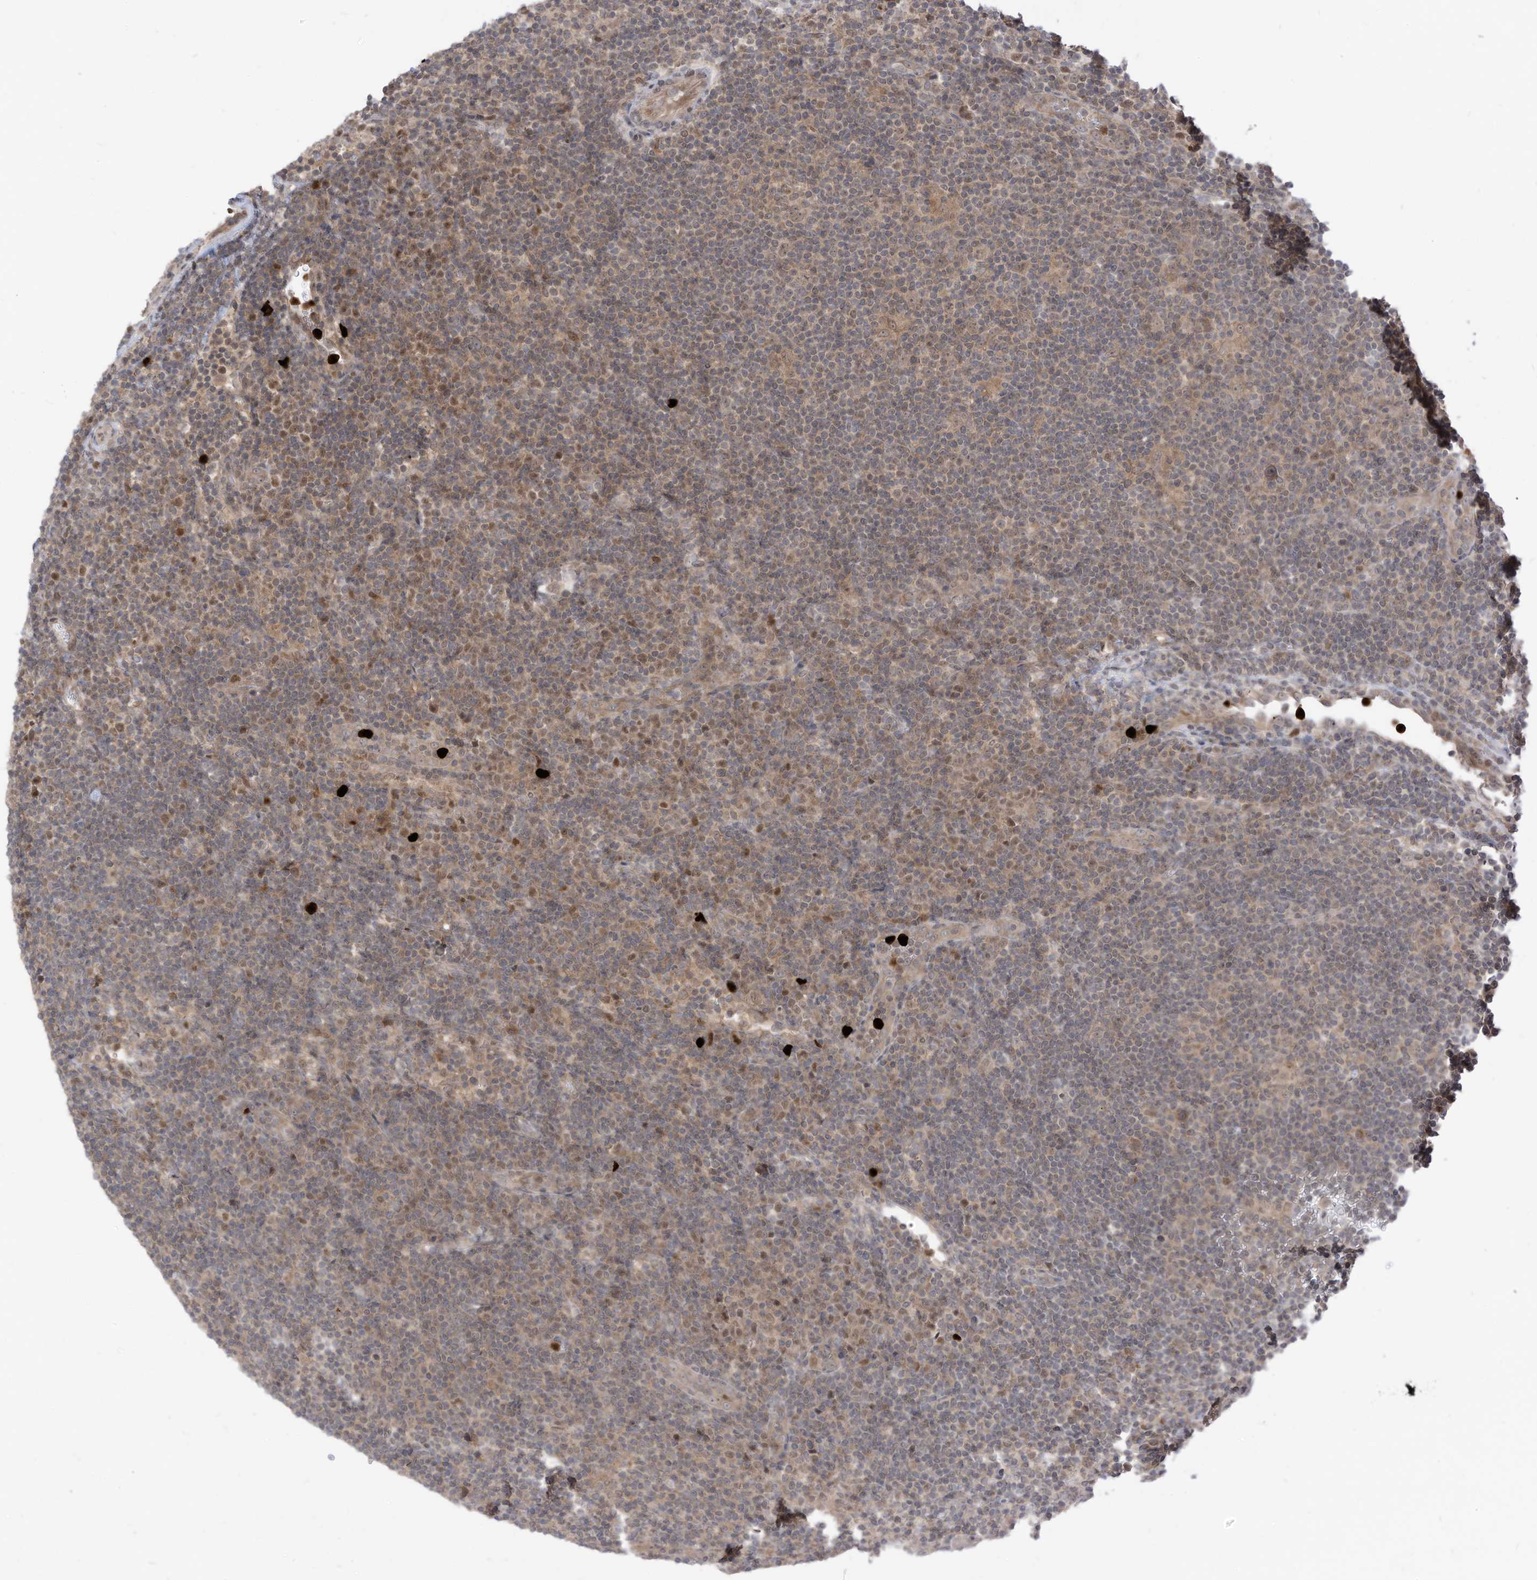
{"staining": {"intensity": "negative", "quantity": "none", "location": "none"}, "tissue": "lymphoma", "cell_type": "Tumor cells", "image_type": "cancer", "snomed": [{"axis": "morphology", "description": "Hodgkin's disease, NOS"}, {"axis": "topography", "description": "Lymph node"}], "caption": "Tumor cells show no significant positivity in Hodgkin's disease. (DAB (3,3'-diaminobenzidine) immunohistochemistry with hematoxylin counter stain).", "gene": "CNKSR1", "patient": {"sex": "female", "age": 57}}